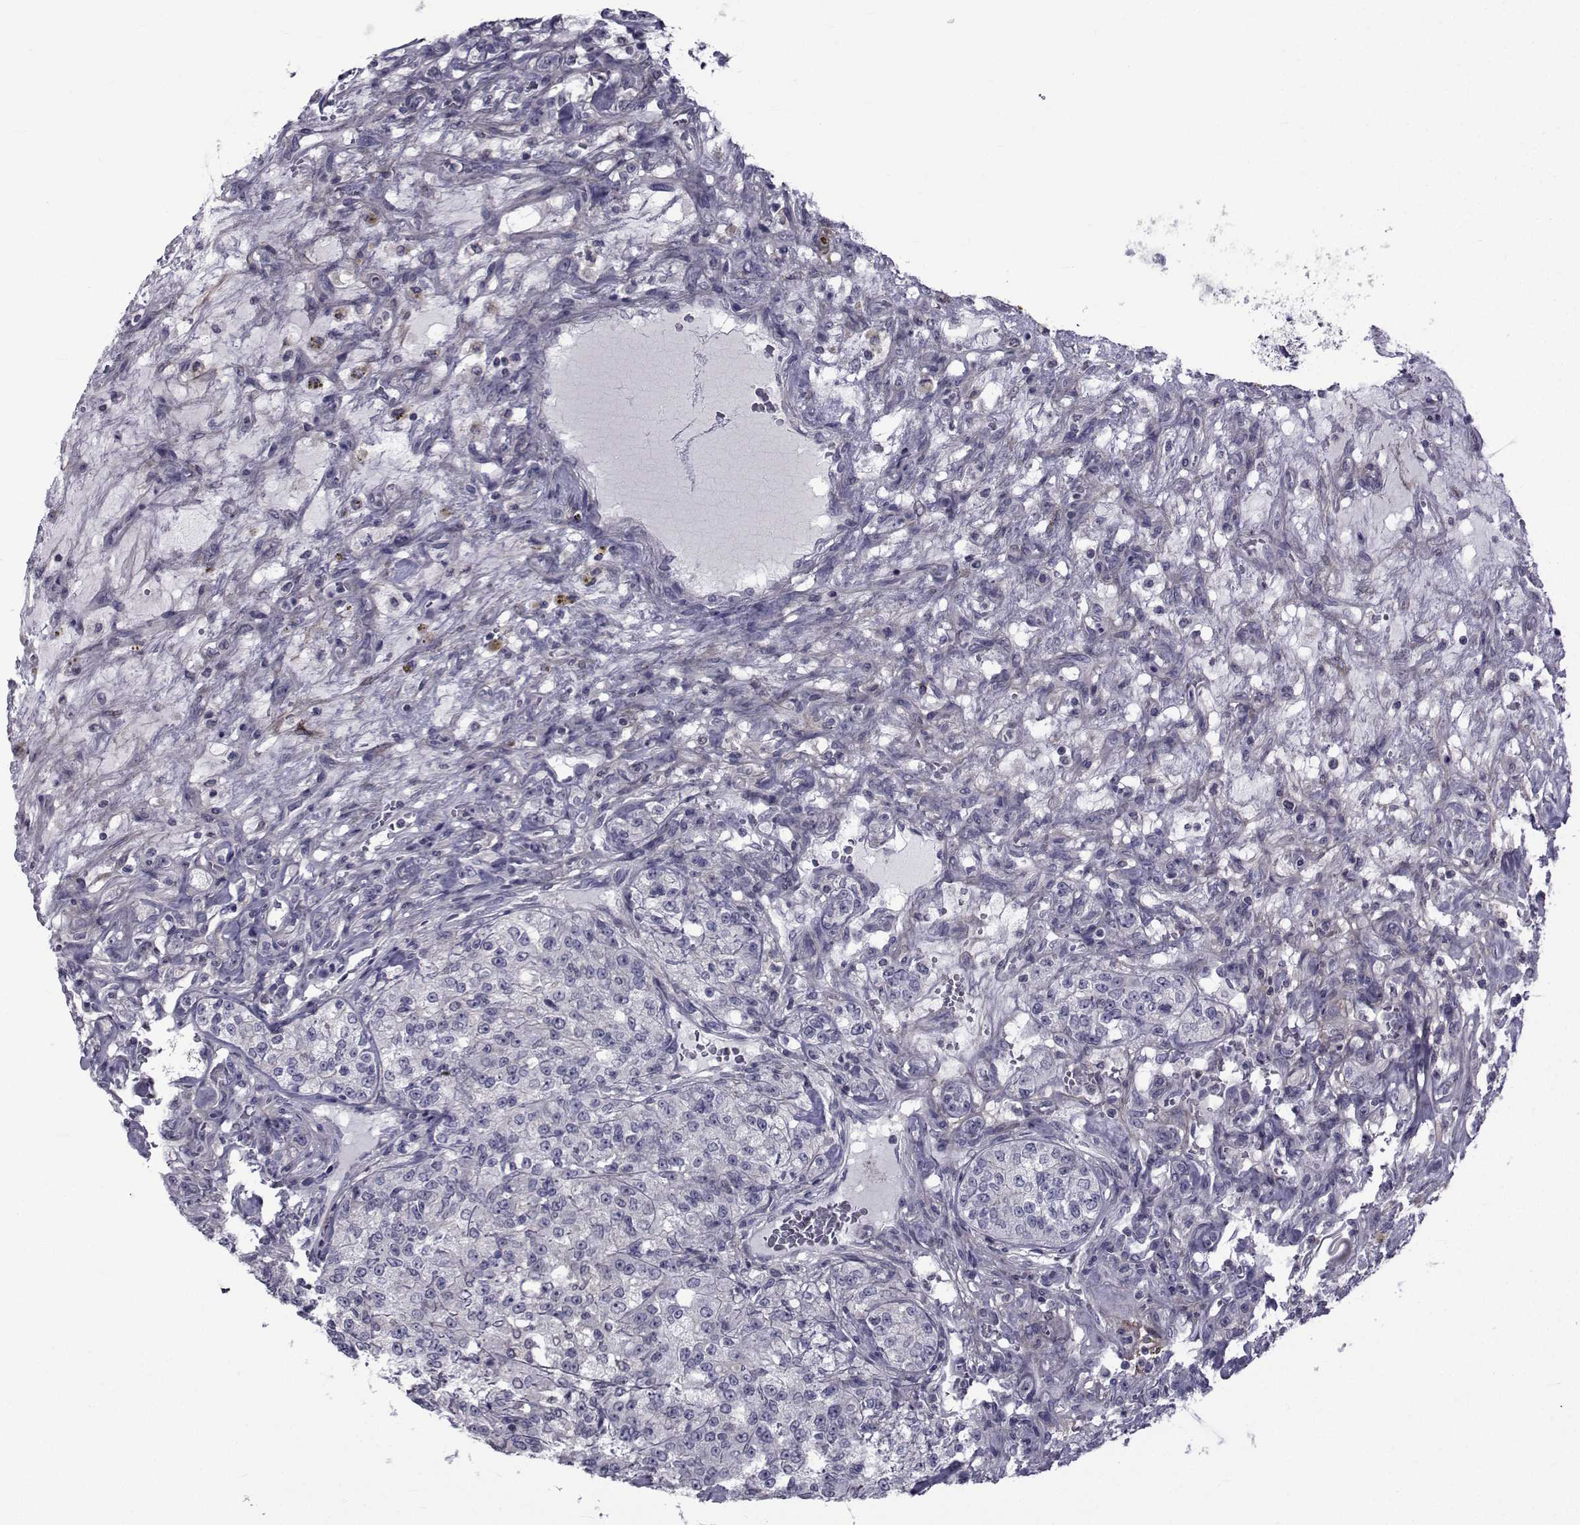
{"staining": {"intensity": "negative", "quantity": "none", "location": "none"}, "tissue": "renal cancer", "cell_type": "Tumor cells", "image_type": "cancer", "snomed": [{"axis": "morphology", "description": "Adenocarcinoma, NOS"}, {"axis": "topography", "description": "Kidney"}], "caption": "This is an IHC photomicrograph of adenocarcinoma (renal). There is no staining in tumor cells.", "gene": "SLC30A10", "patient": {"sex": "female", "age": 63}}